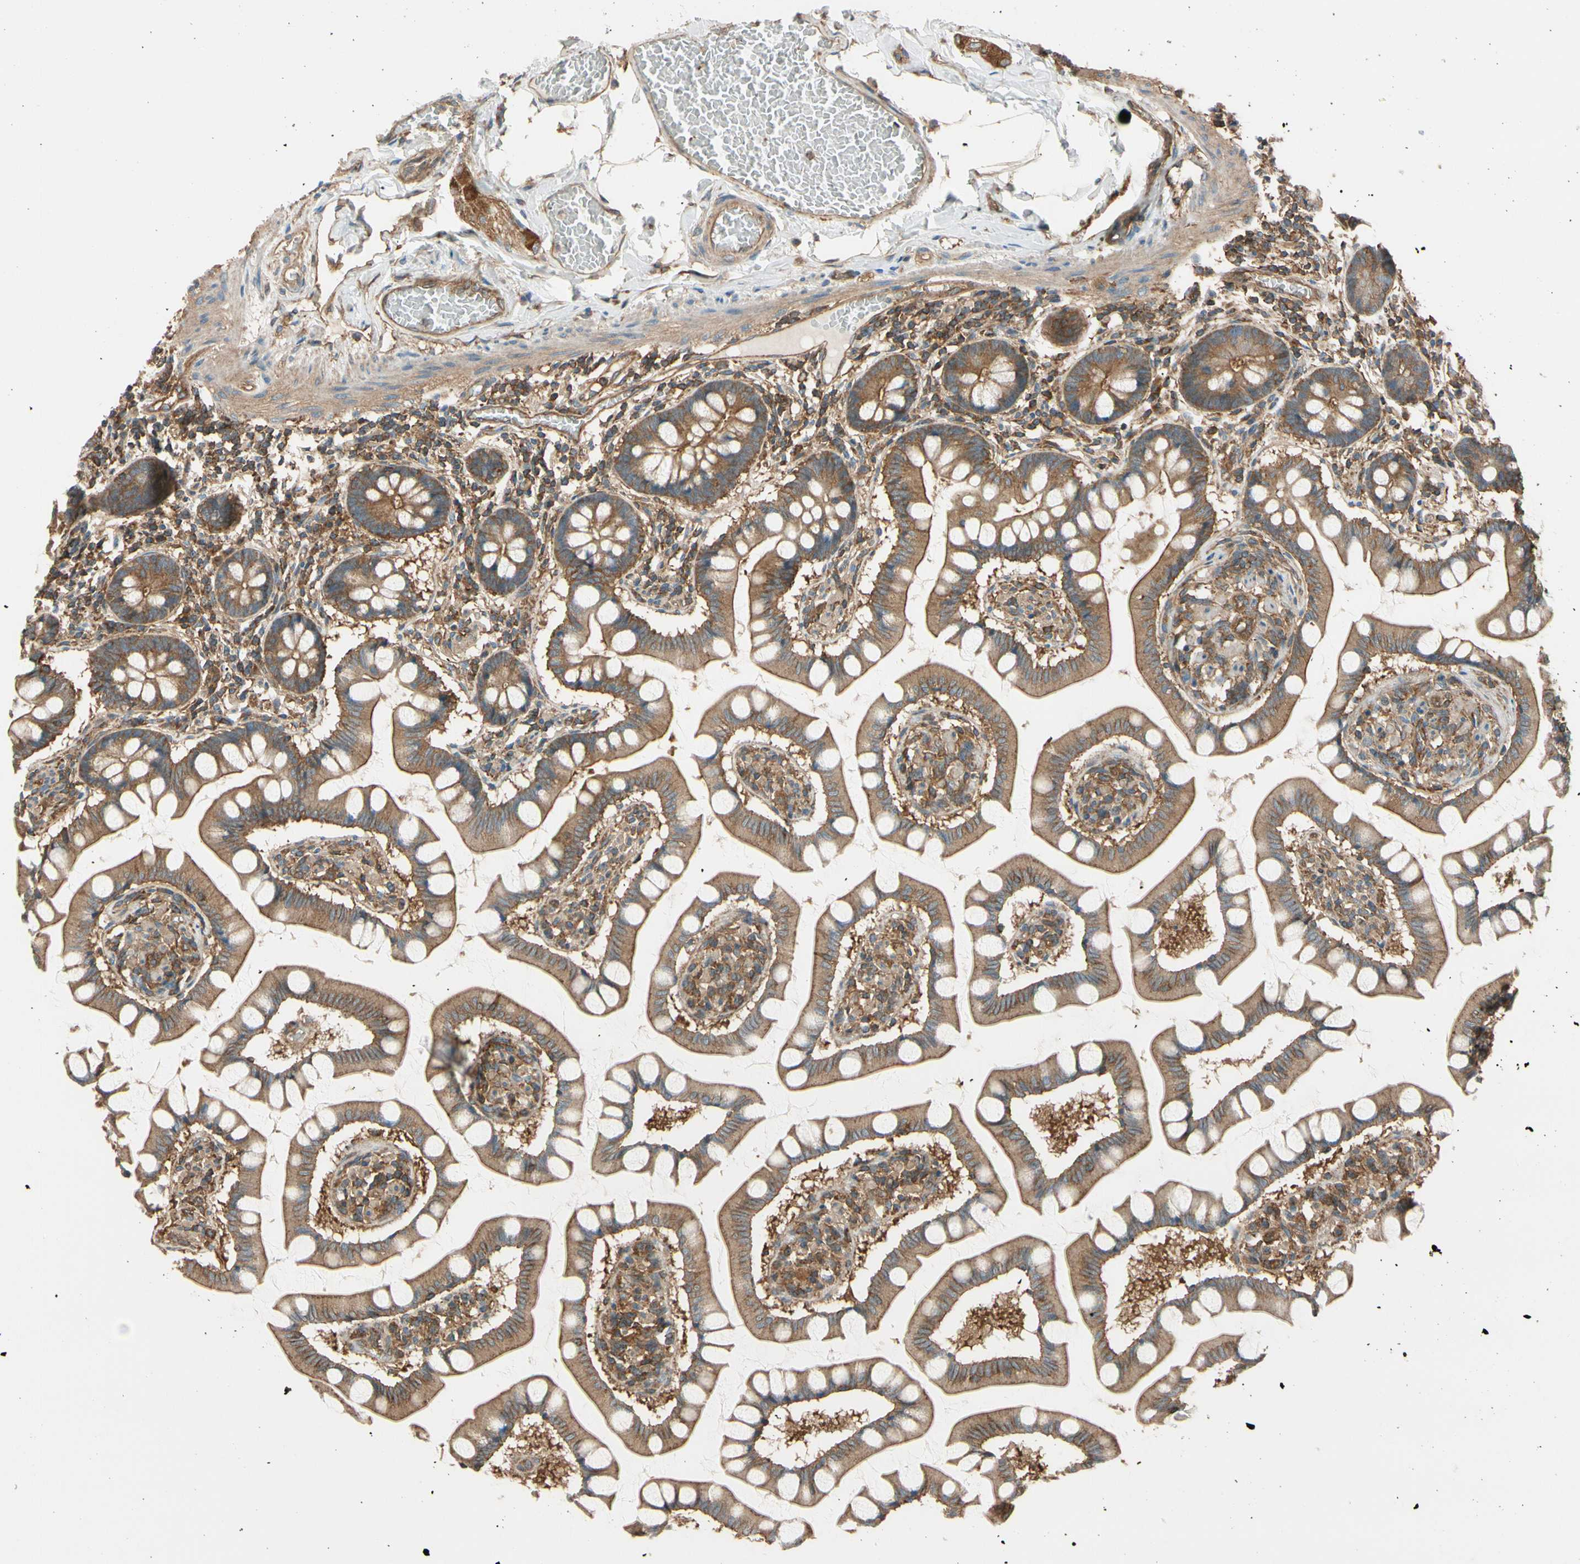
{"staining": {"intensity": "moderate", "quantity": ">75%", "location": "cytoplasmic/membranous"}, "tissue": "small intestine", "cell_type": "Glandular cells", "image_type": "normal", "snomed": [{"axis": "morphology", "description": "Normal tissue, NOS"}, {"axis": "topography", "description": "Small intestine"}], "caption": "Small intestine stained with DAB (3,3'-diaminobenzidine) IHC shows medium levels of moderate cytoplasmic/membranous expression in about >75% of glandular cells. Nuclei are stained in blue.", "gene": "EPS15", "patient": {"sex": "male", "age": 41}}